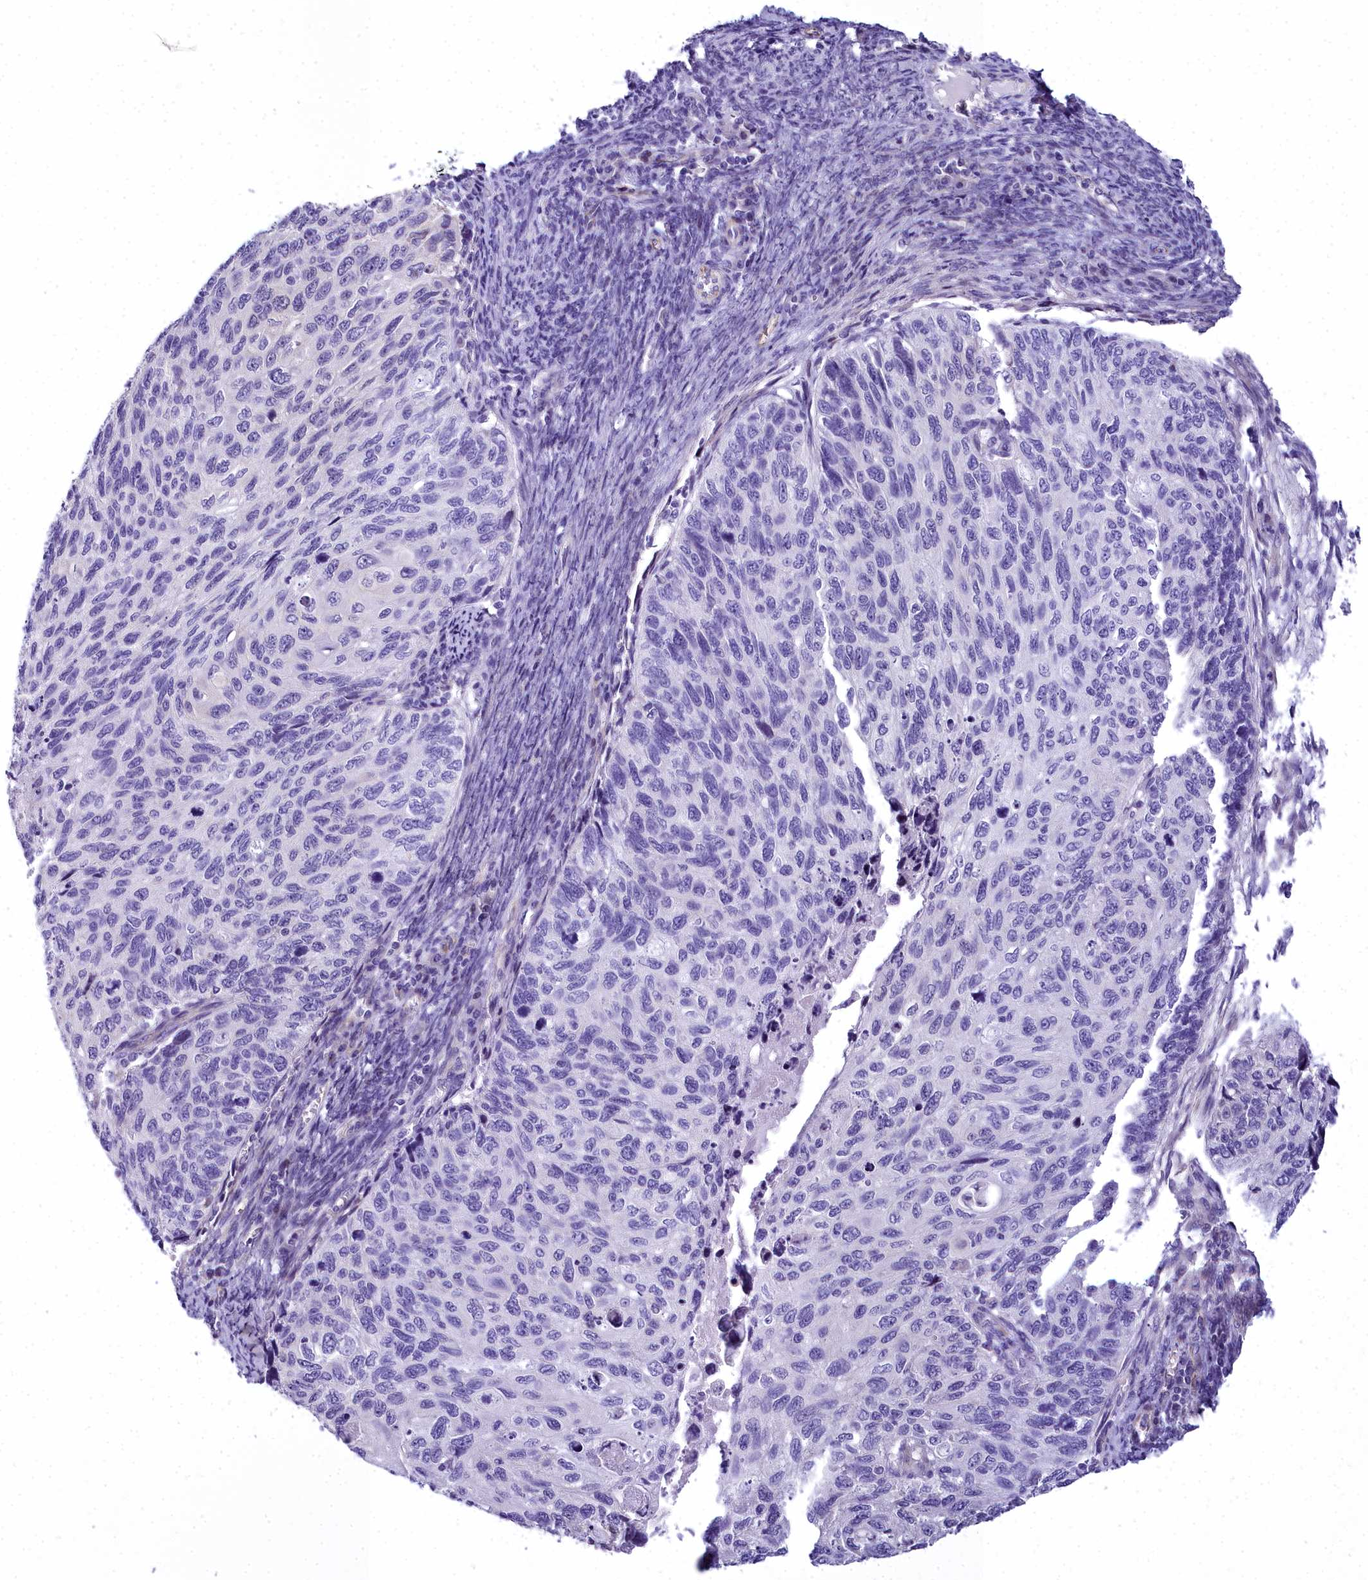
{"staining": {"intensity": "negative", "quantity": "none", "location": "none"}, "tissue": "cervical cancer", "cell_type": "Tumor cells", "image_type": "cancer", "snomed": [{"axis": "morphology", "description": "Squamous cell carcinoma, NOS"}, {"axis": "topography", "description": "Cervix"}], "caption": "Immunohistochemistry (IHC) of human cervical cancer (squamous cell carcinoma) demonstrates no positivity in tumor cells. (Brightfield microscopy of DAB (3,3'-diaminobenzidine) immunohistochemistry (IHC) at high magnification).", "gene": "TIMM22", "patient": {"sex": "female", "age": 70}}